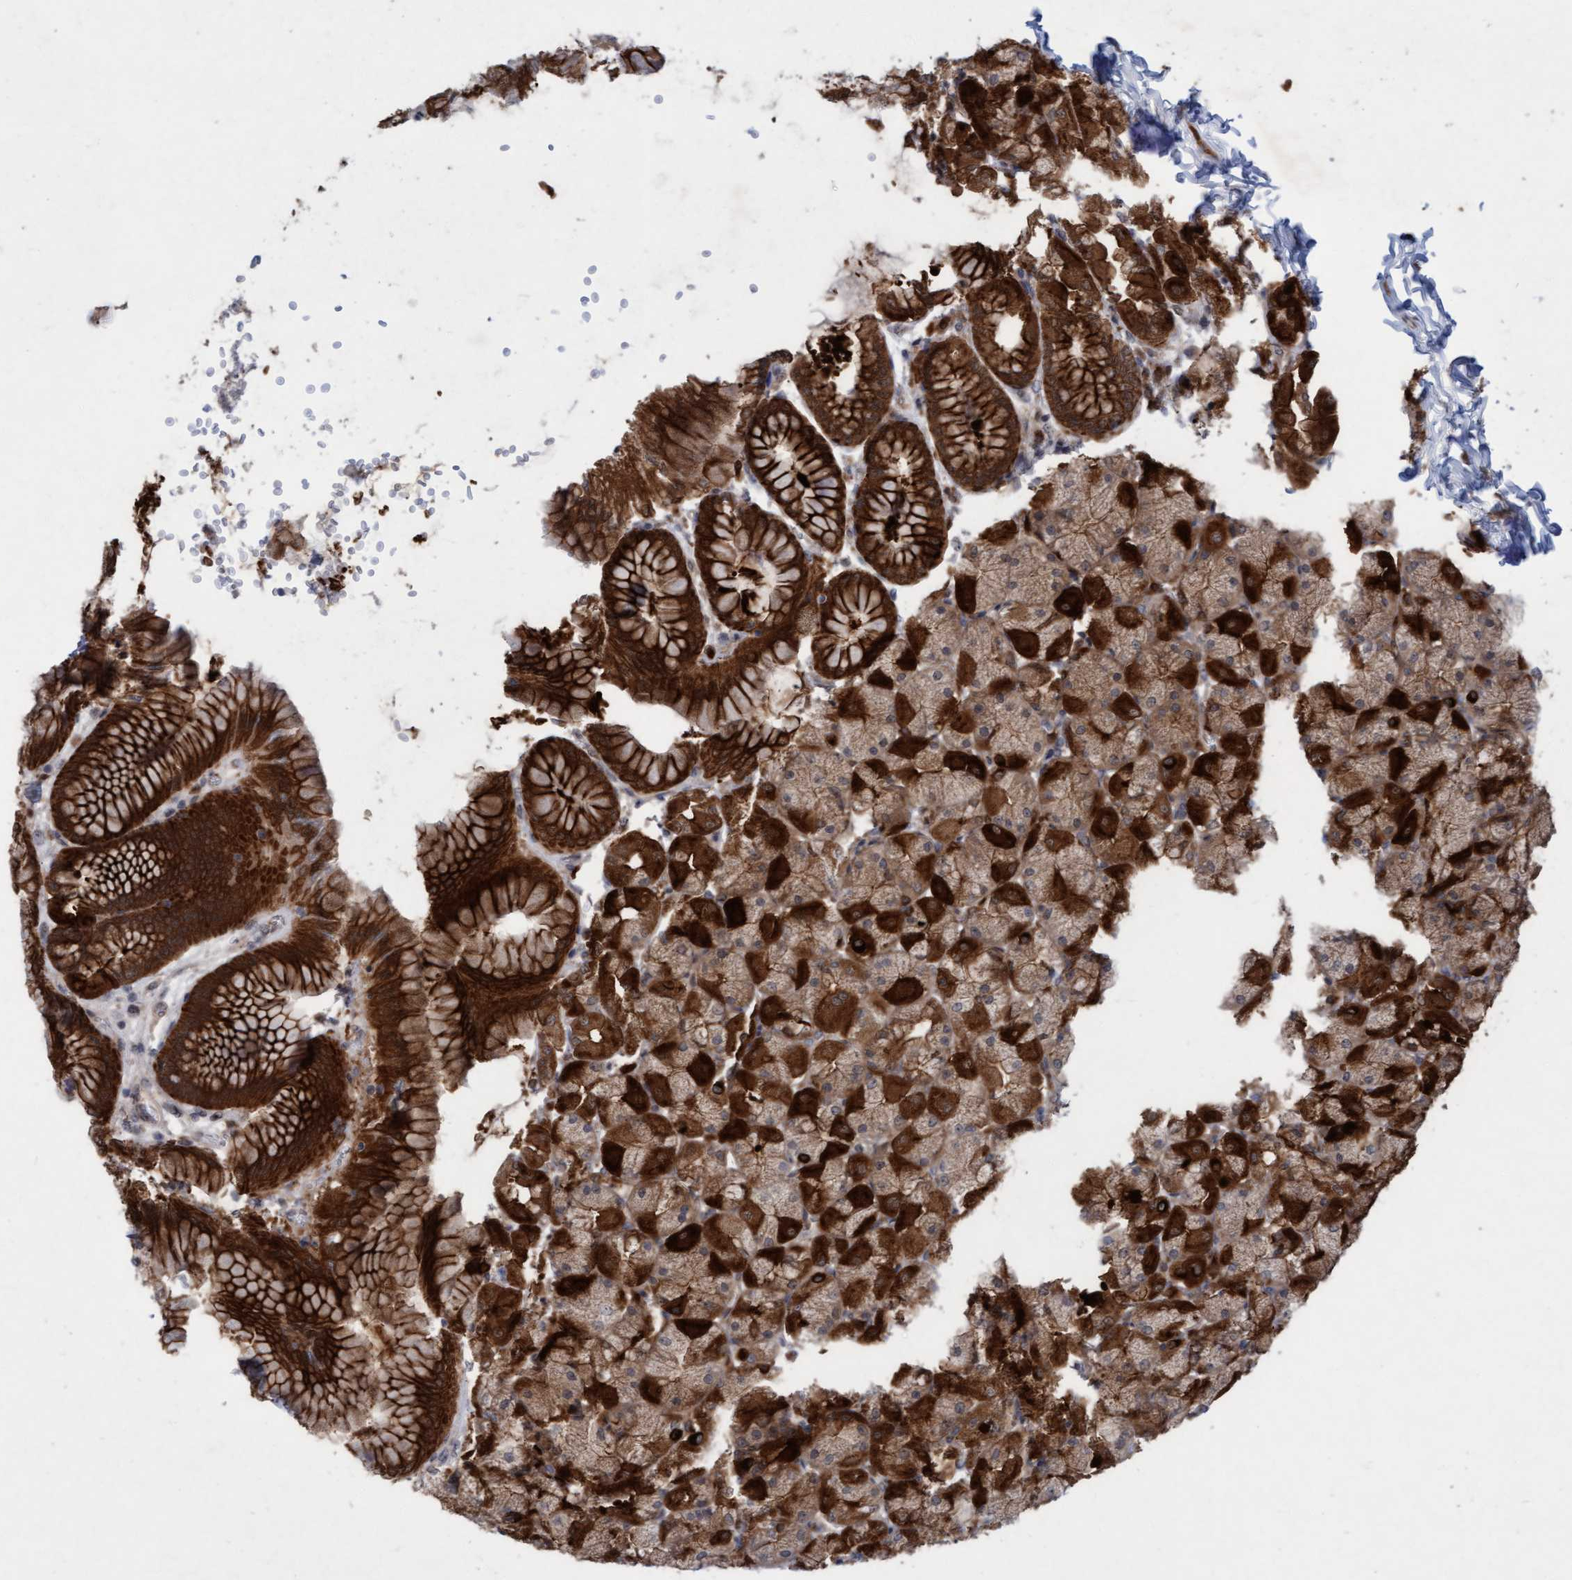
{"staining": {"intensity": "strong", "quantity": ">75%", "location": "cytoplasmic/membranous"}, "tissue": "stomach", "cell_type": "Glandular cells", "image_type": "normal", "snomed": [{"axis": "morphology", "description": "Normal tissue, NOS"}, {"axis": "topography", "description": "Stomach, upper"}], "caption": "Immunohistochemistry of unremarkable human stomach displays high levels of strong cytoplasmic/membranous positivity in approximately >75% of glandular cells.", "gene": "RAP1GAP2", "patient": {"sex": "female", "age": 56}}